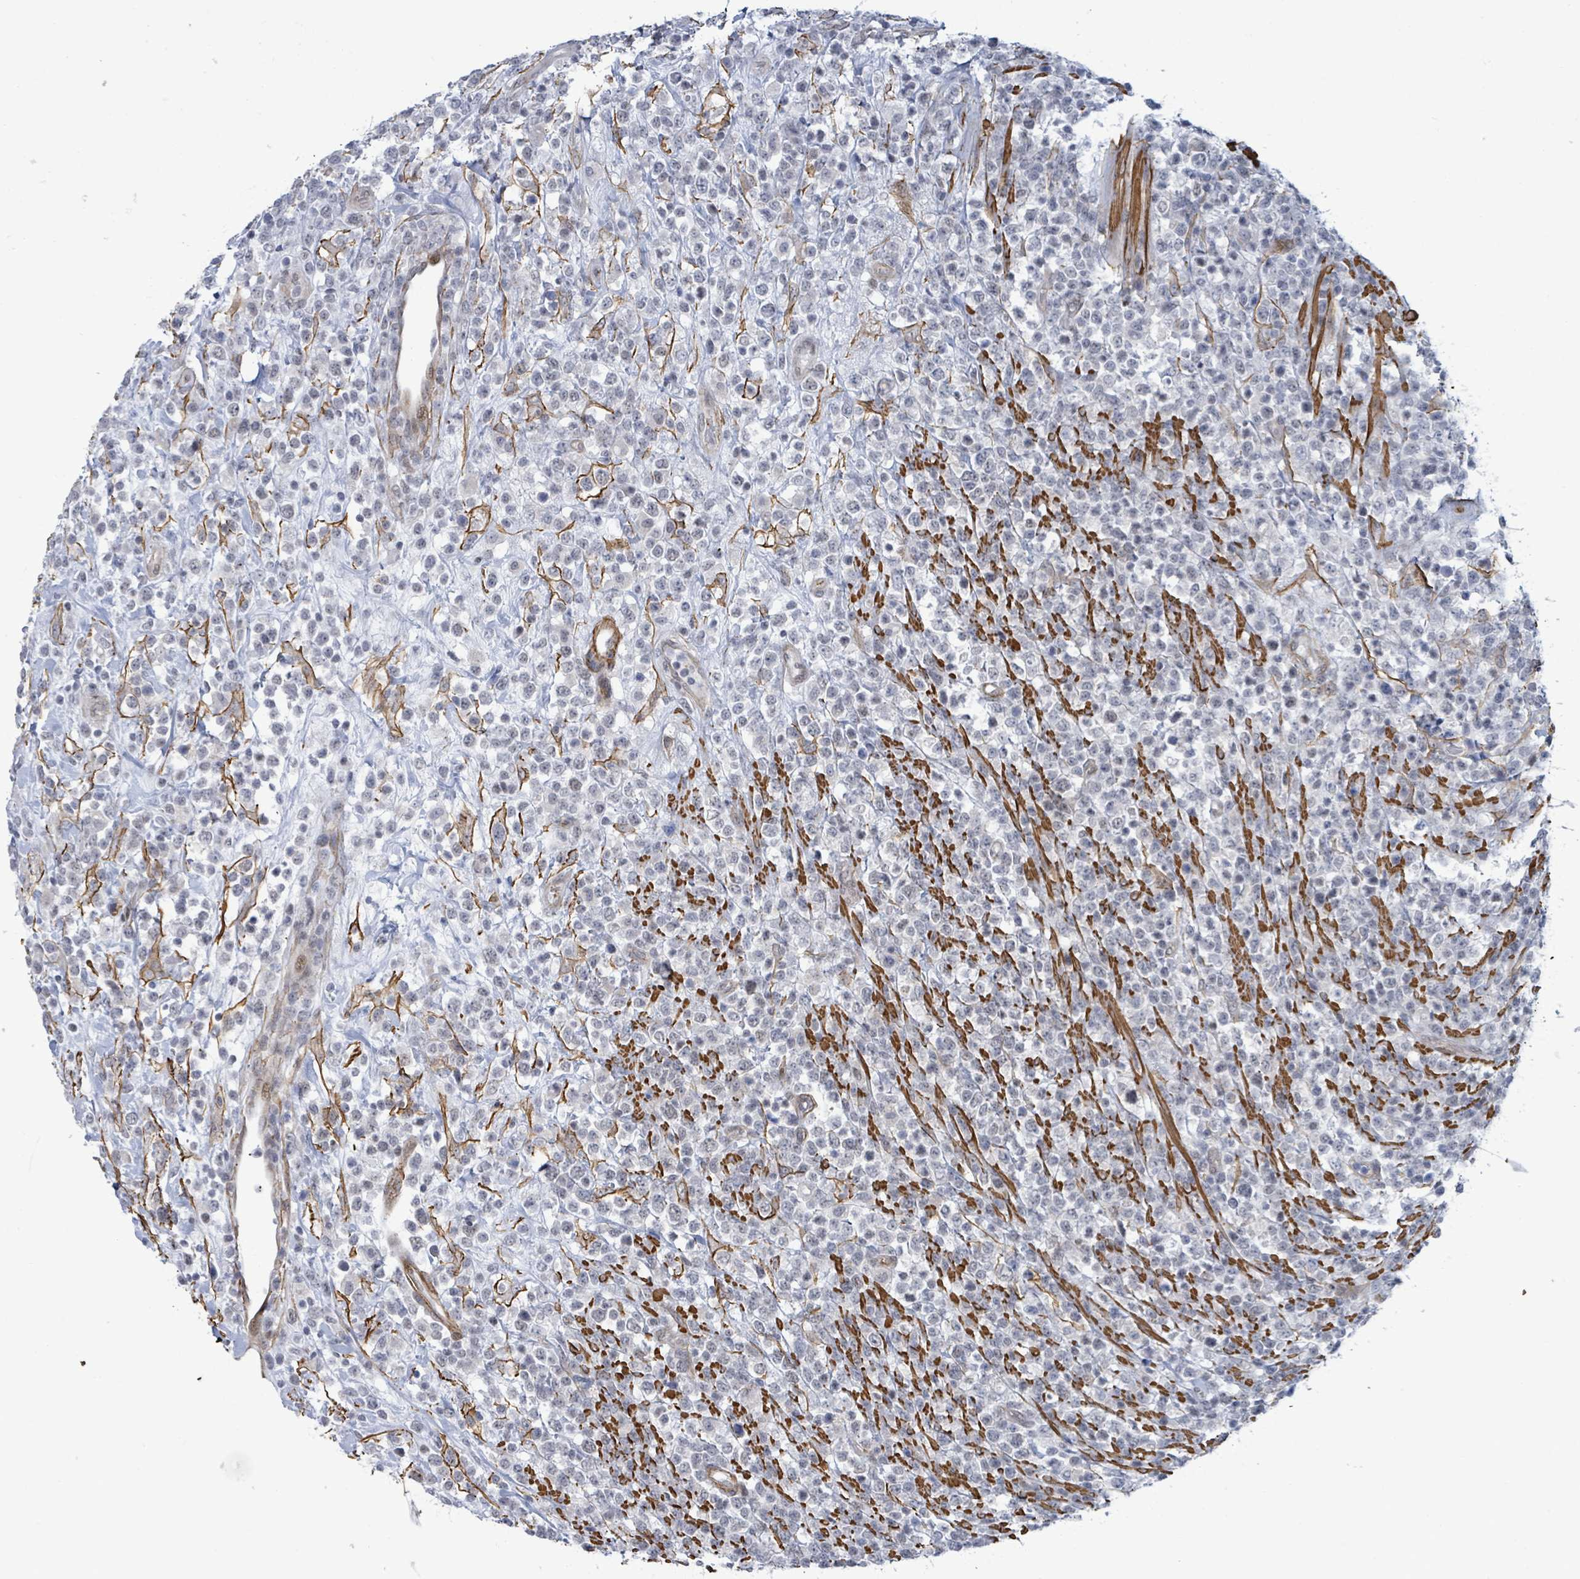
{"staining": {"intensity": "negative", "quantity": "none", "location": "none"}, "tissue": "lymphoma", "cell_type": "Tumor cells", "image_type": "cancer", "snomed": [{"axis": "morphology", "description": "Malignant lymphoma, non-Hodgkin's type, High grade"}, {"axis": "topography", "description": "Colon"}], "caption": "The photomicrograph reveals no significant expression in tumor cells of lymphoma. (DAB immunohistochemistry with hematoxylin counter stain).", "gene": "DMRTC1B", "patient": {"sex": "female", "age": 53}}